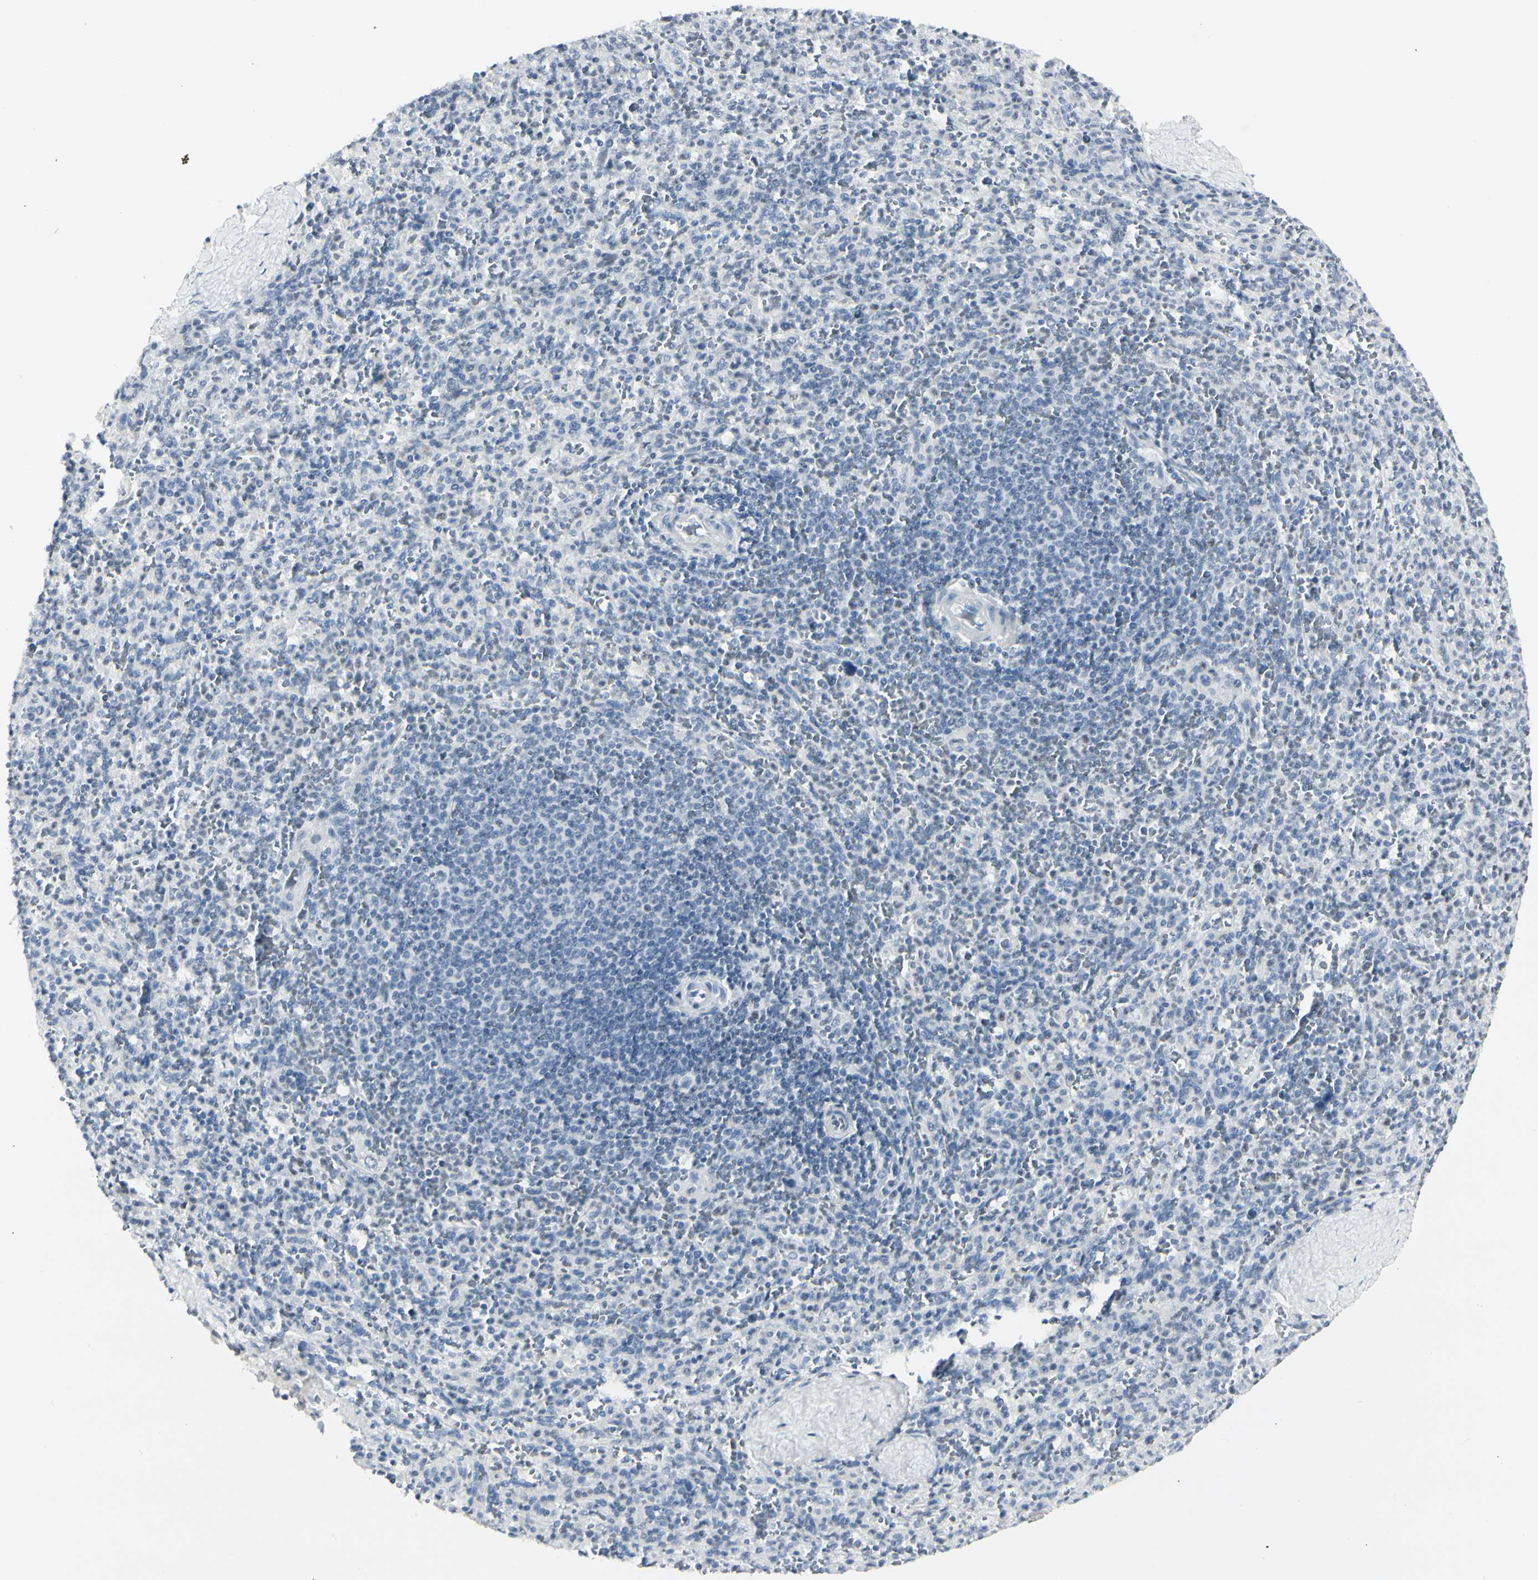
{"staining": {"intensity": "negative", "quantity": "none", "location": "none"}, "tissue": "spleen", "cell_type": "Cells in red pulp", "image_type": "normal", "snomed": [{"axis": "morphology", "description": "Normal tissue, NOS"}, {"axis": "topography", "description": "Spleen"}], "caption": "Immunohistochemistry (IHC) image of benign human spleen stained for a protein (brown), which reveals no expression in cells in red pulp. (DAB immunohistochemistry with hematoxylin counter stain).", "gene": "ZBTB7B", "patient": {"sex": "male", "age": 36}}